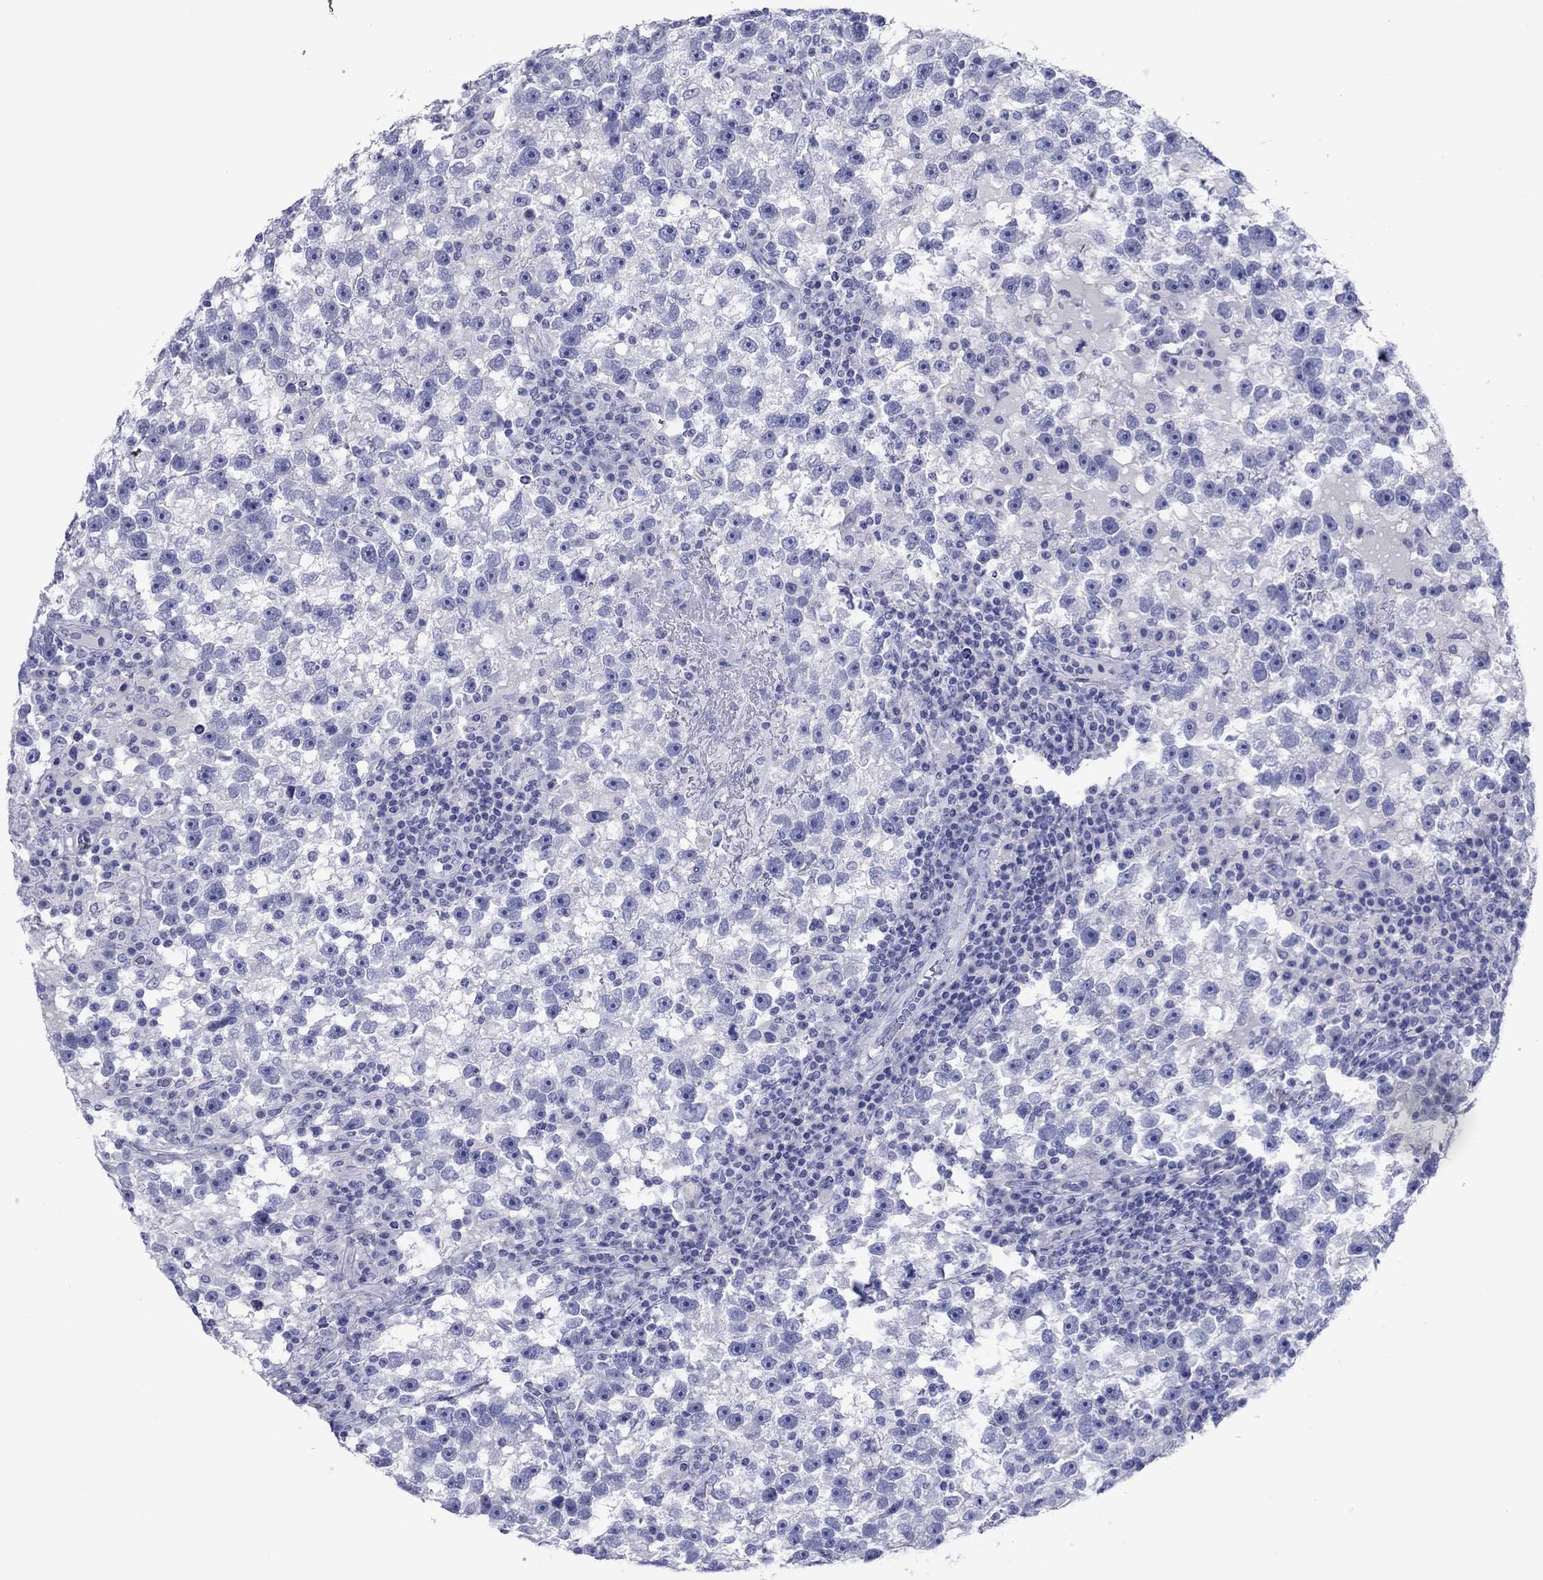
{"staining": {"intensity": "negative", "quantity": "none", "location": "none"}, "tissue": "testis cancer", "cell_type": "Tumor cells", "image_type": "cancer", "snomed": [{"axis": "morphology", "description": "Seminoma, NOS"}, {"axis": "topography", "description": "Testis"}], "caption": "Immunohistochemistry (IHC) of human testis cancer shows no expression in tumor cells.", "gene": "ATP4A", "patient": {"sex": "male", "age": 47}}